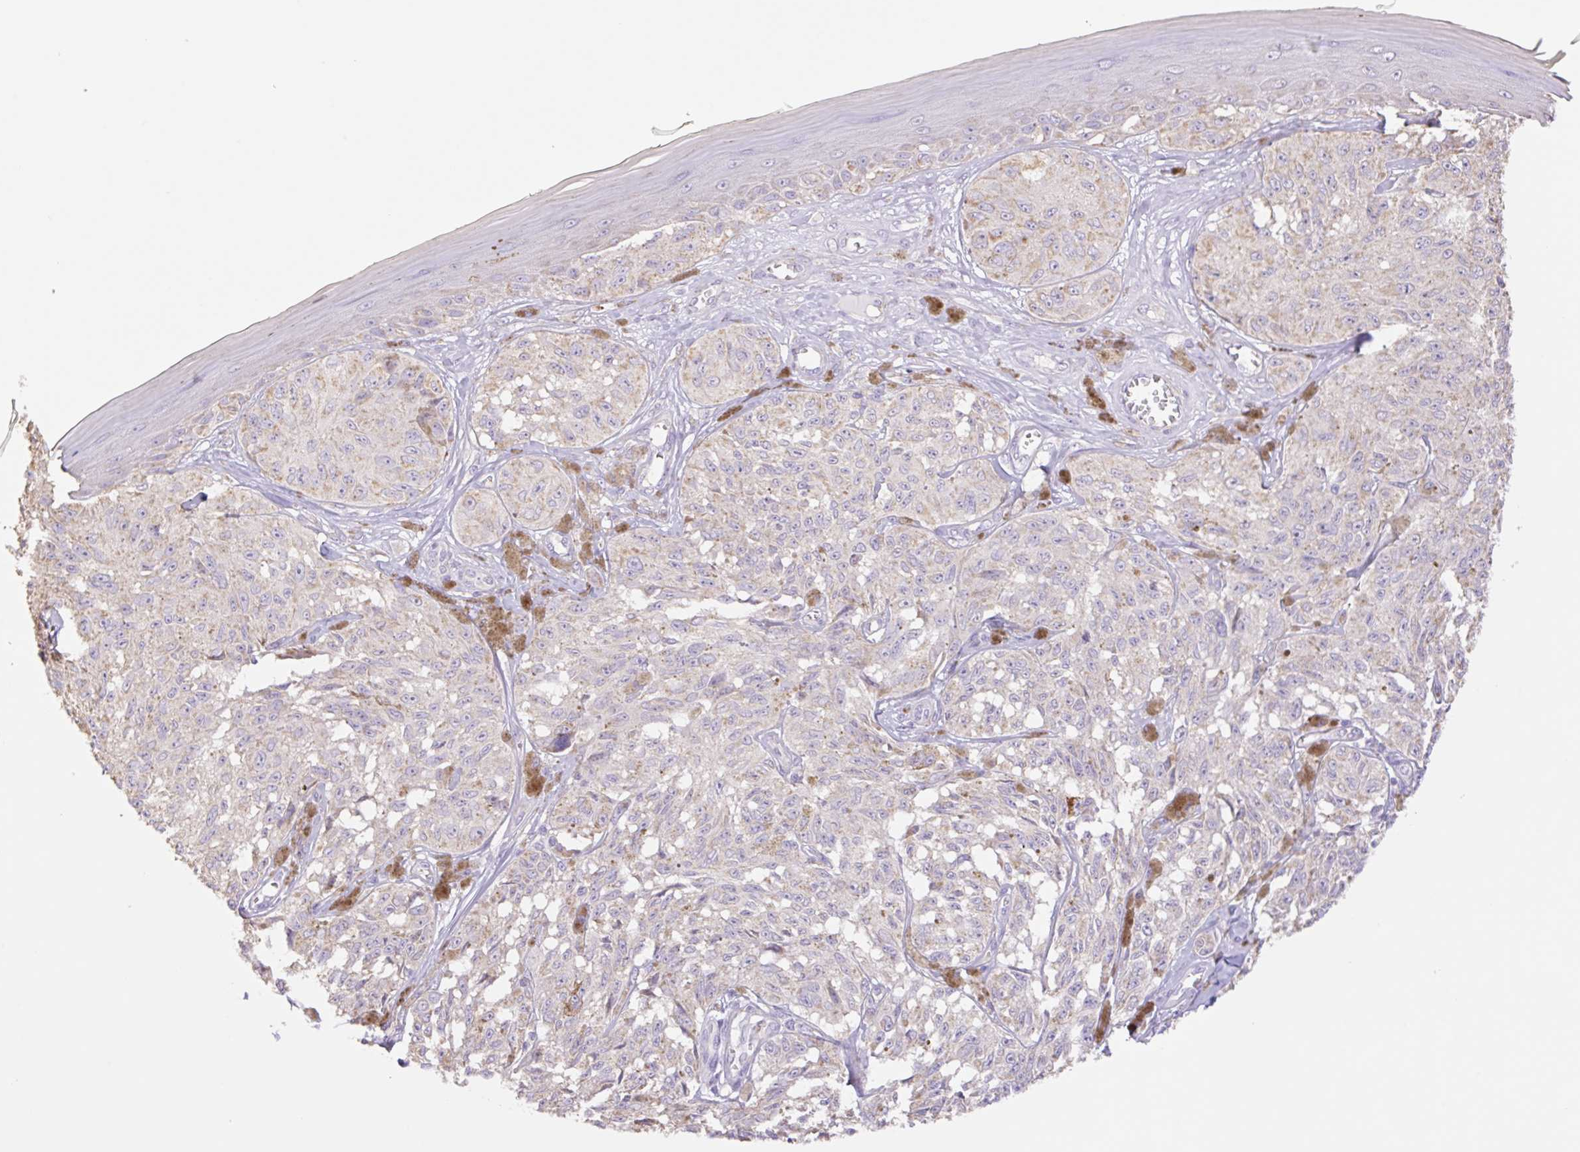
{"staining": {"intensity": "negative", "quantity": "none", "location": "none"}, "tissue": "melanoma", "cell_type": "Tumor cells", "image_type": "cancer", "snomed": [{"axis": "morphology", "description": "Malignant melanoma, NOS"}, {"axis": "topography", "description": "Skin"}], "caption": "This is a photomicrograph of immunohistochemistry (IHC) staining of malignant melanoma, which shows no expression in tumor cells.", "gene": "COPZ2", "patient": {"sex": "male", "age": 68}}